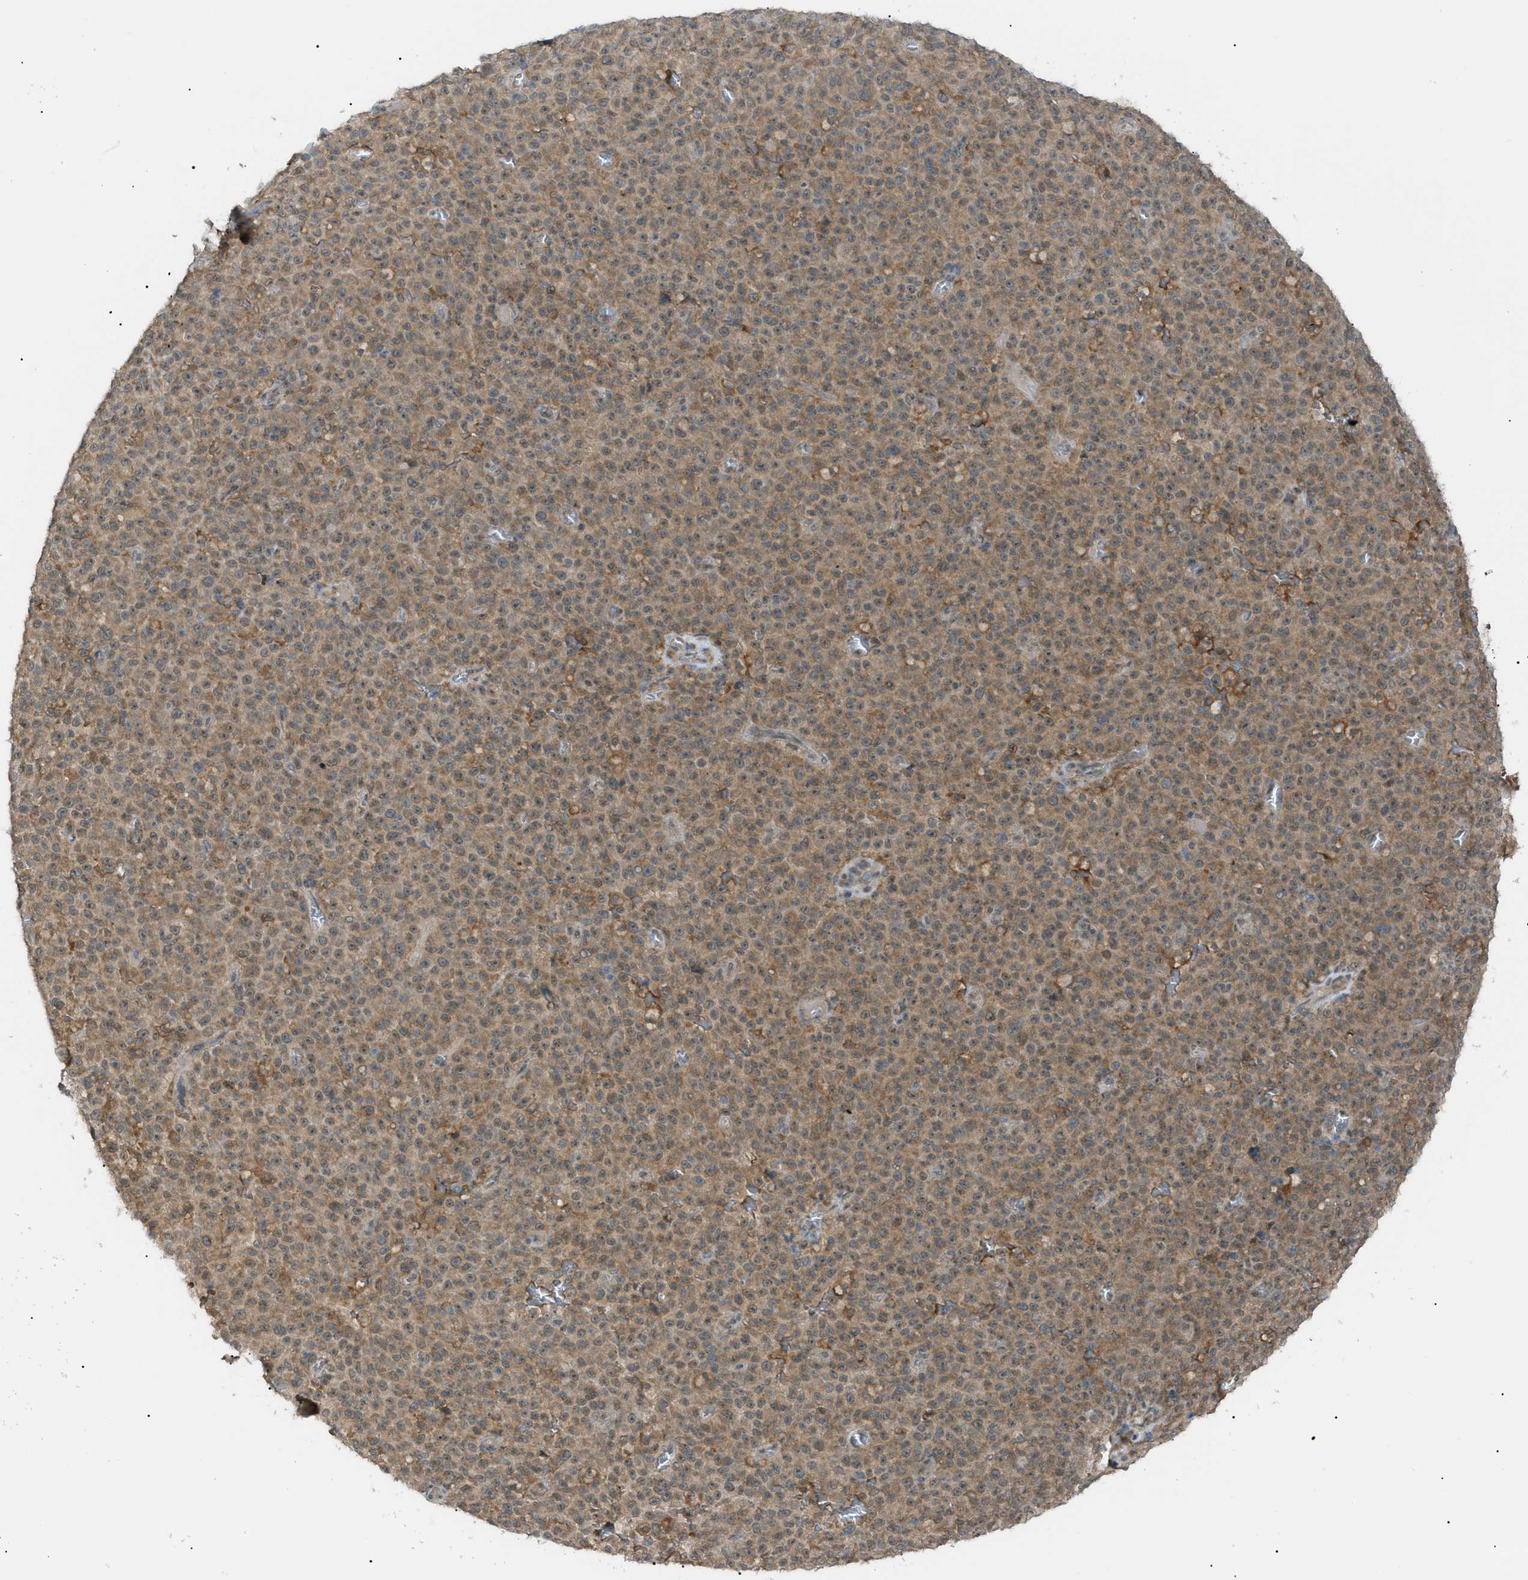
{"staining": {"intensity": "moderate", "quantity": ">75%", "location": "cytoplasmic/membranous"}, "tissue": "melanoma", "cell_type": "Tumor cells", "image_type": "cancer", "snomed": [{"axis": "morphology", "description": "Malignant melanoma, NOS"}, {"axis": "topography", "description": "Skin"}], "caption": "DAB (3,3'-diaminobenzidine) immunohistochemical staining of malignant melanoma shows moderate cytoplasmic/membranous protein expression in about >75% of tumor cells. The staining is performed using DAB (3,3'-diaminobenzidine) brown chromogen to label protein expression. The nuclei are counter-stained blue using hematoxylin.", "gene": "LPIN2", "patient": {"sex": "female", "age": 82}}